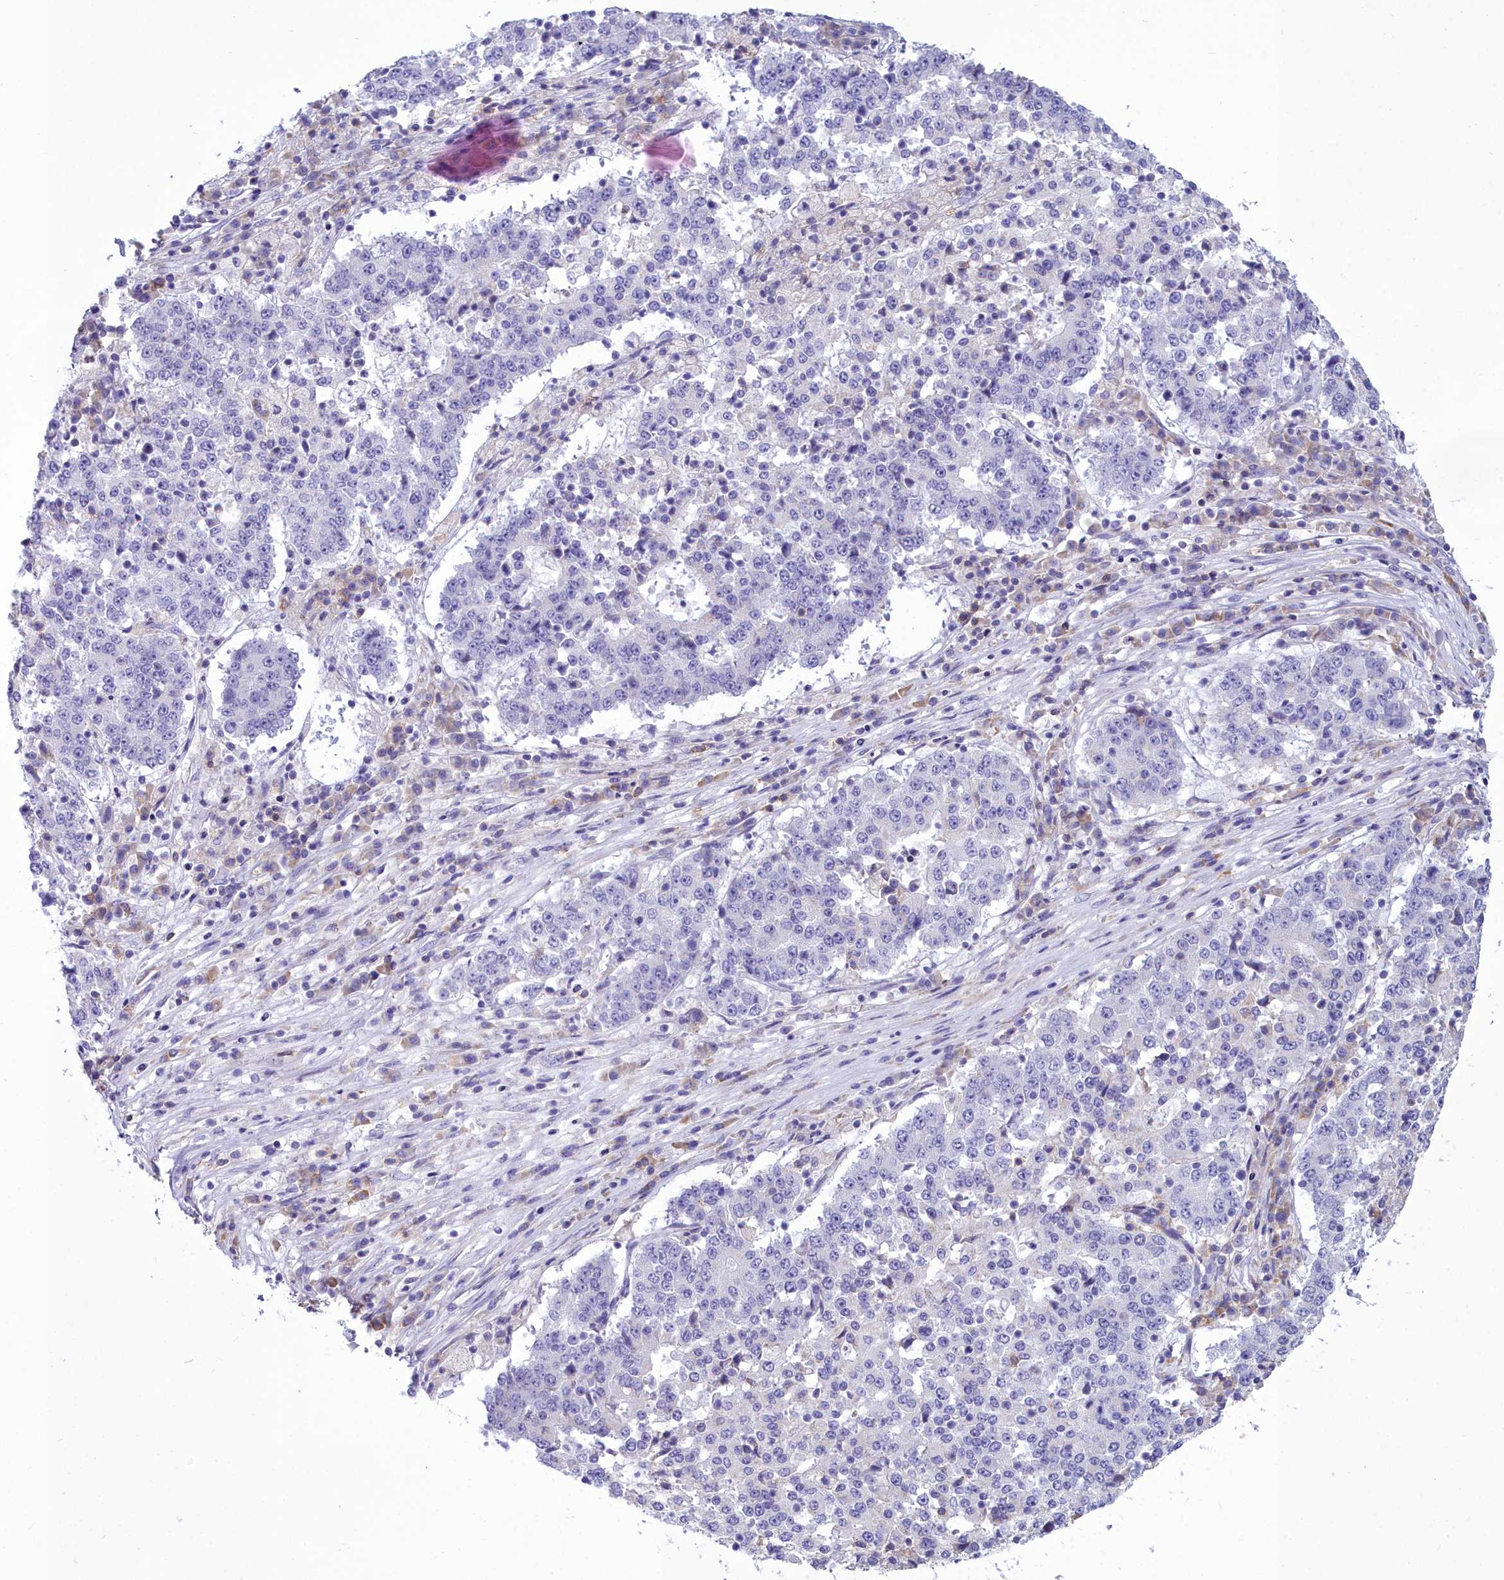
{"staining": {"intensity": "negative", "quantity": "none", "location": "none"}, "tissue": "stomach cancer", "cell_type": "Tumor cells", "image_type": "cancer", "snomed": [{"axis": "morphology", "description": "Adenocarcinoma, NOS"}, {"axis": "topography", "description": "Stomach"}], "caption": "High magnification brightfield microscopy of stomach cancer (adenocarcinoma) stained with DAB (3,3'-diaminobenzidine) (brown) and counterstained with hematoxylin (blue): tumor cells show no significant expression. (DAB IHC with hematoxylin counter stain).", "gene": "CD5", "patient": {"sex": "male", "age": 59}}